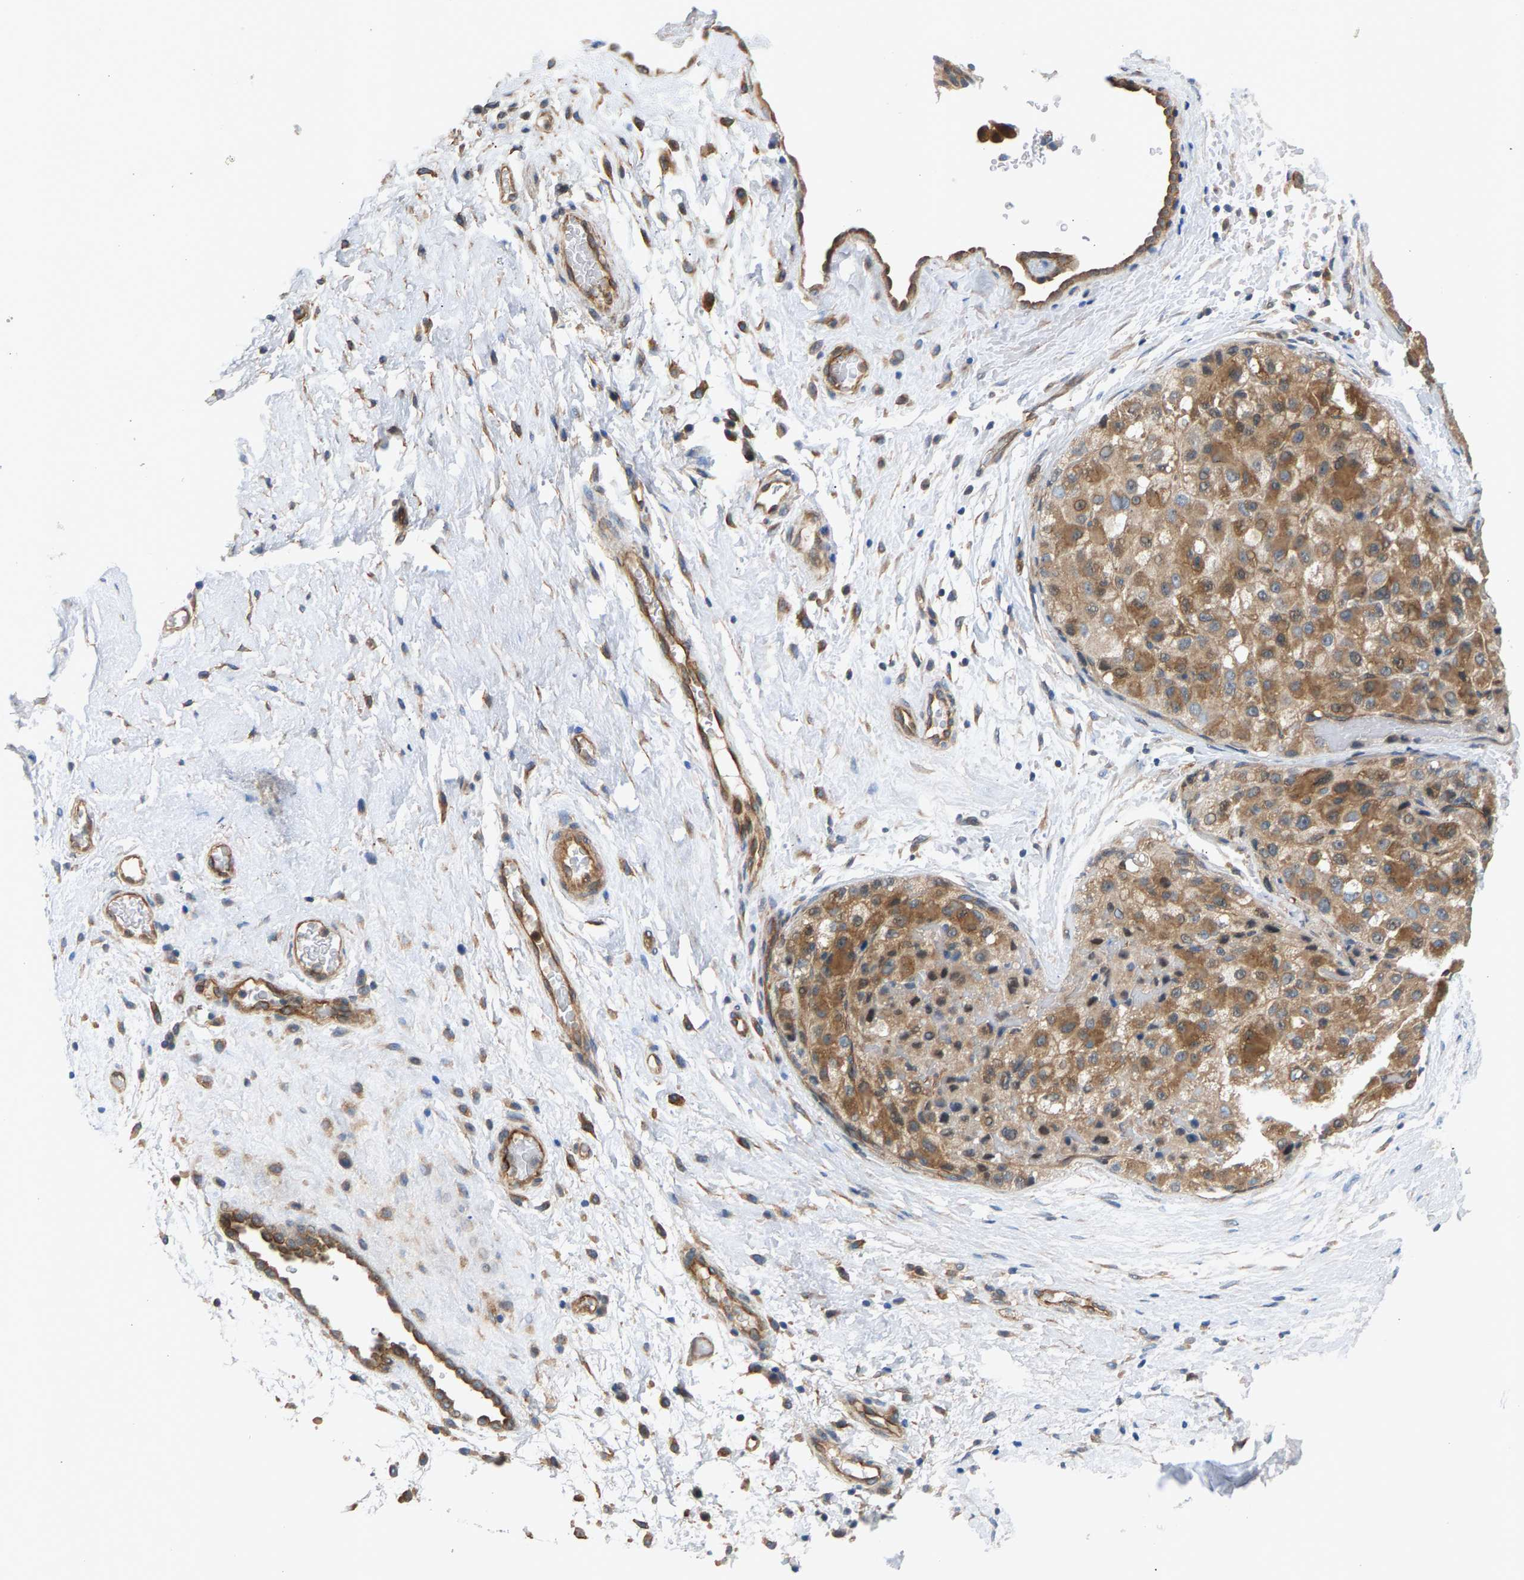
{"staining": {"intensity": "moderate", "quantity": ">75%", "location": "cytoplasmic/membranous"}, "tissue": "liver cancer", "cell_type": "Tumor cells", "image_type": "cancer", "snomed": [{"axis": "morphology", "description": "Carcinoma, Hepatocellular, NOS"}, {"axis": "topography", "description": "Liver"}], "caption": "Approximately >75% of tumor cells in hepatocellular carcinoma (liver) display moderate cytoplasmic/membranous protein positivity as visualized by brown immunohistochemical staining.", "gene": "KRTAP27-1", "patient": {"sex": "male", "age": 80}}